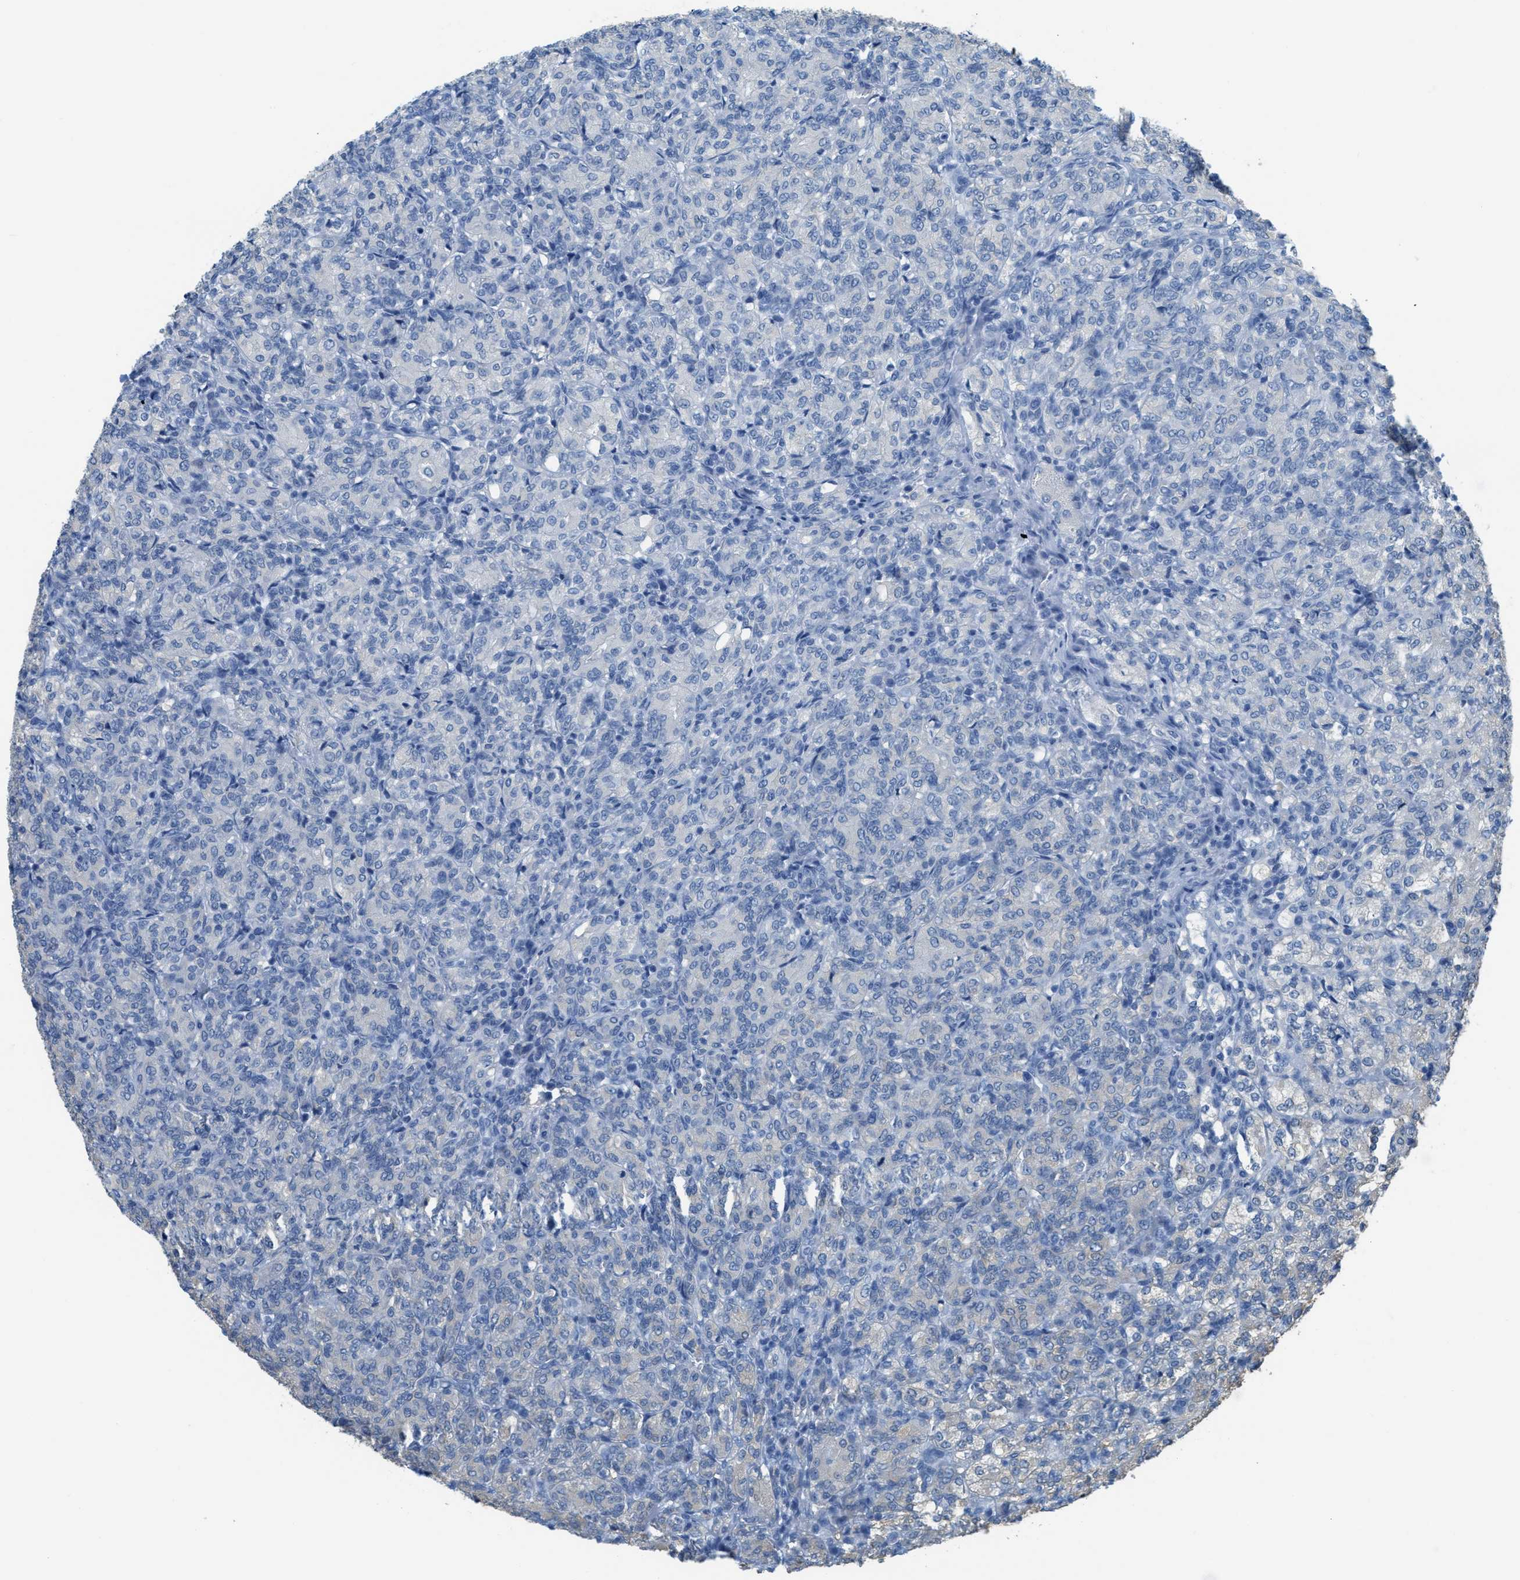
{"staining": {"intensity": "negative", "quantity": "none", "location": "none"}, "tissue": "renal cancer", "cell_type": "Tumor cells", "image_type": "cancer", "snomed": [{"axis": "morphology", "description": "Adenocarcinoma, NOS"}, {"axis": "topography", "description": "Kidney"}], "caption": "Tumor cells show no significant protein expression in renal adenocarcinoma. The staining is performed using DAB (3,3'-diaminobenzidine) brown chromogen with nuclei counter-stained in using hematoxylin.", "gene": "ASGR1", "patient": {"sex": "male", "age": 77}}